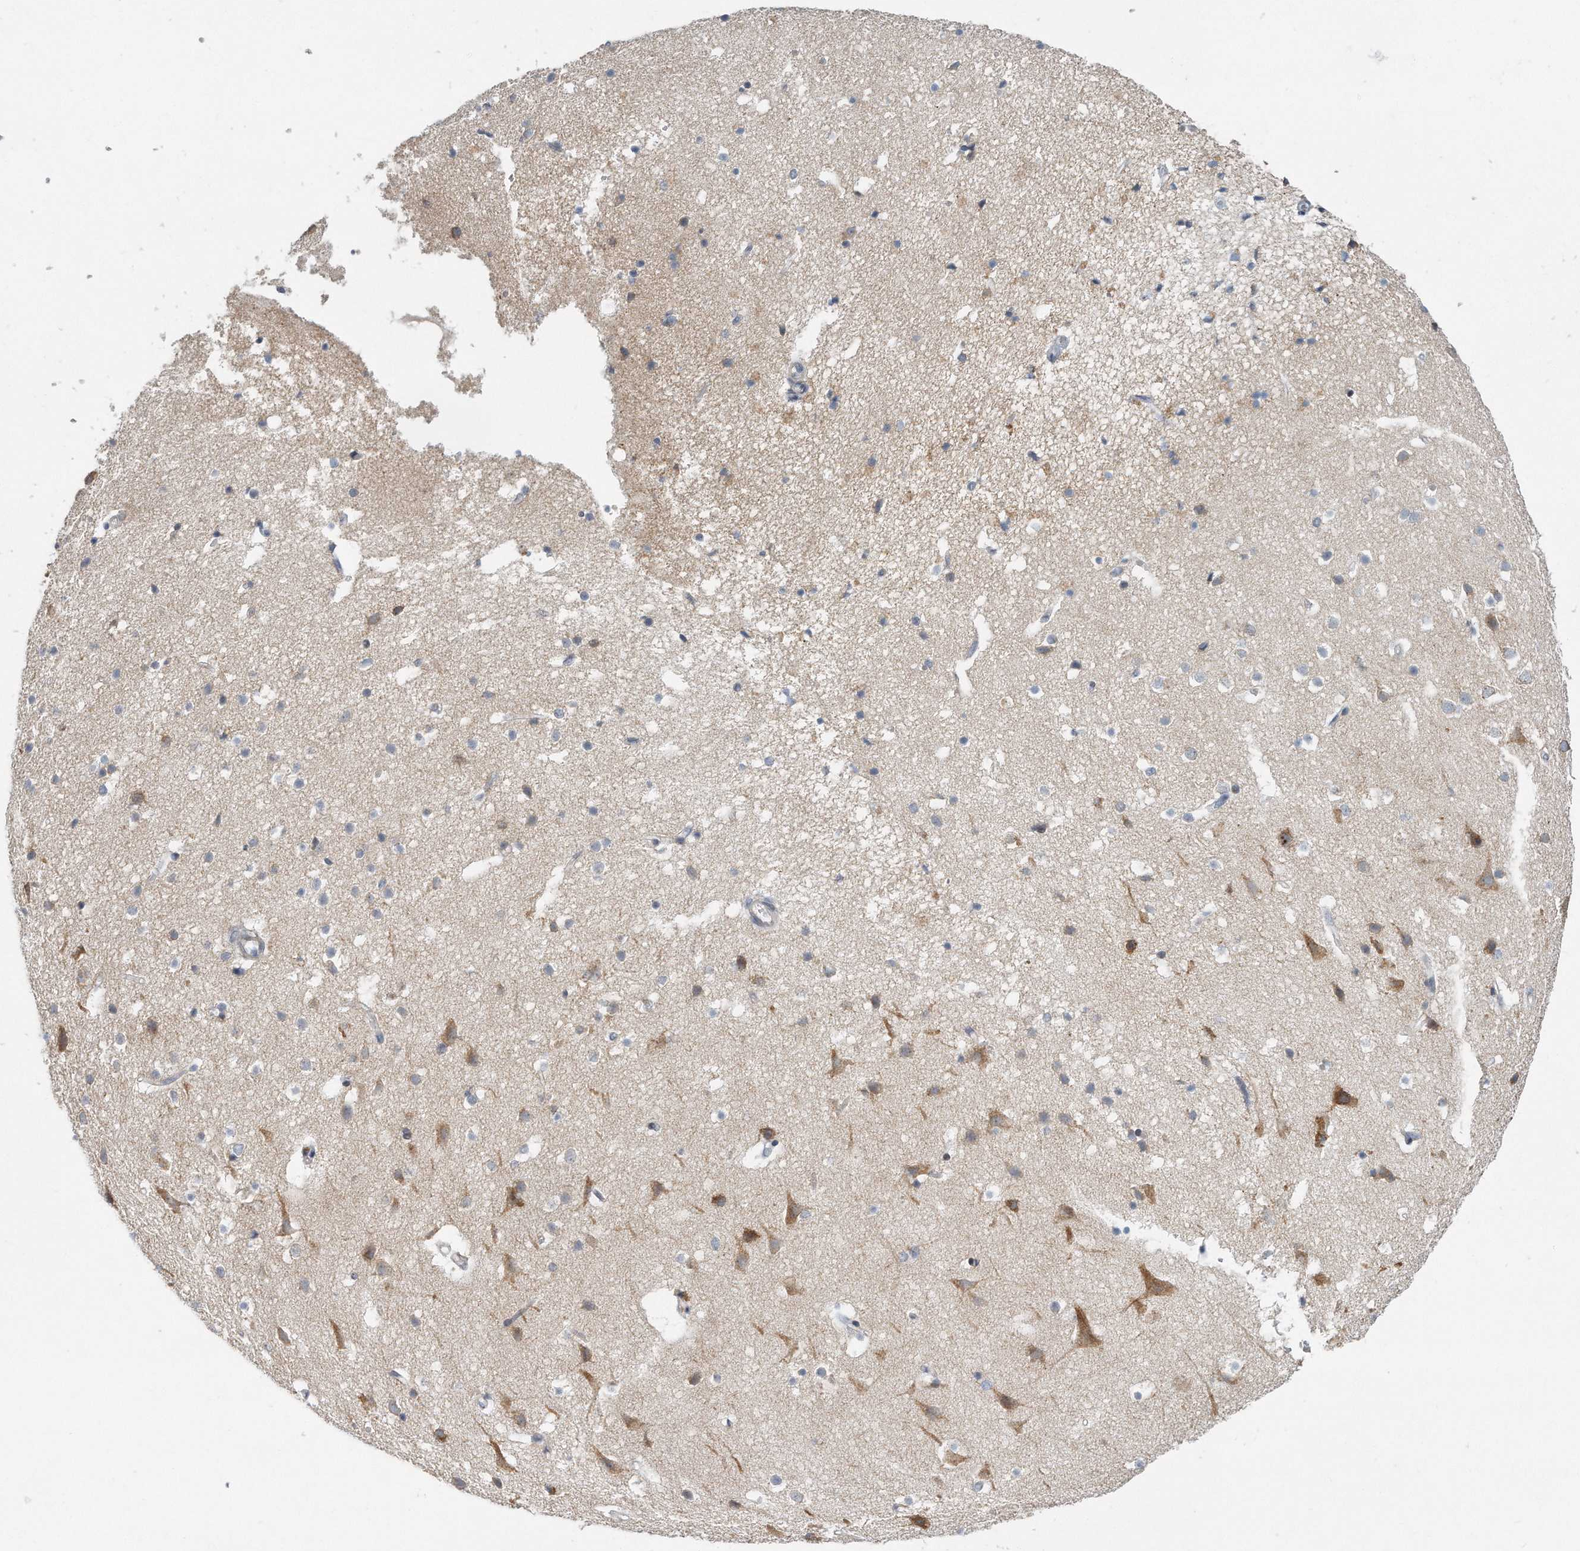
{"staining": {"intensity": "negative", "quantity": "none", "location": "none"}, "tissue": "cerebral cortex", "cell_type": "Endothelial cells", "image_type": "normal", "snomed": [{"axis": "morphology", "description": "Normal tissue, NOS"}, {"axis": "topography", "description": "Cerebral cortex"}], "caption": "IHC of benign cerebral cortex shows no positivity in endothelial cells. The staining was performed using DAB (3,3'-diaminobenzidine) to visualize the protein expression in brown, while the nuclei were stained in blue with hematoxylin (Magnification: 20x).", "gene": "VLDLR", "patient": {"sex": "male", "age": 54}}